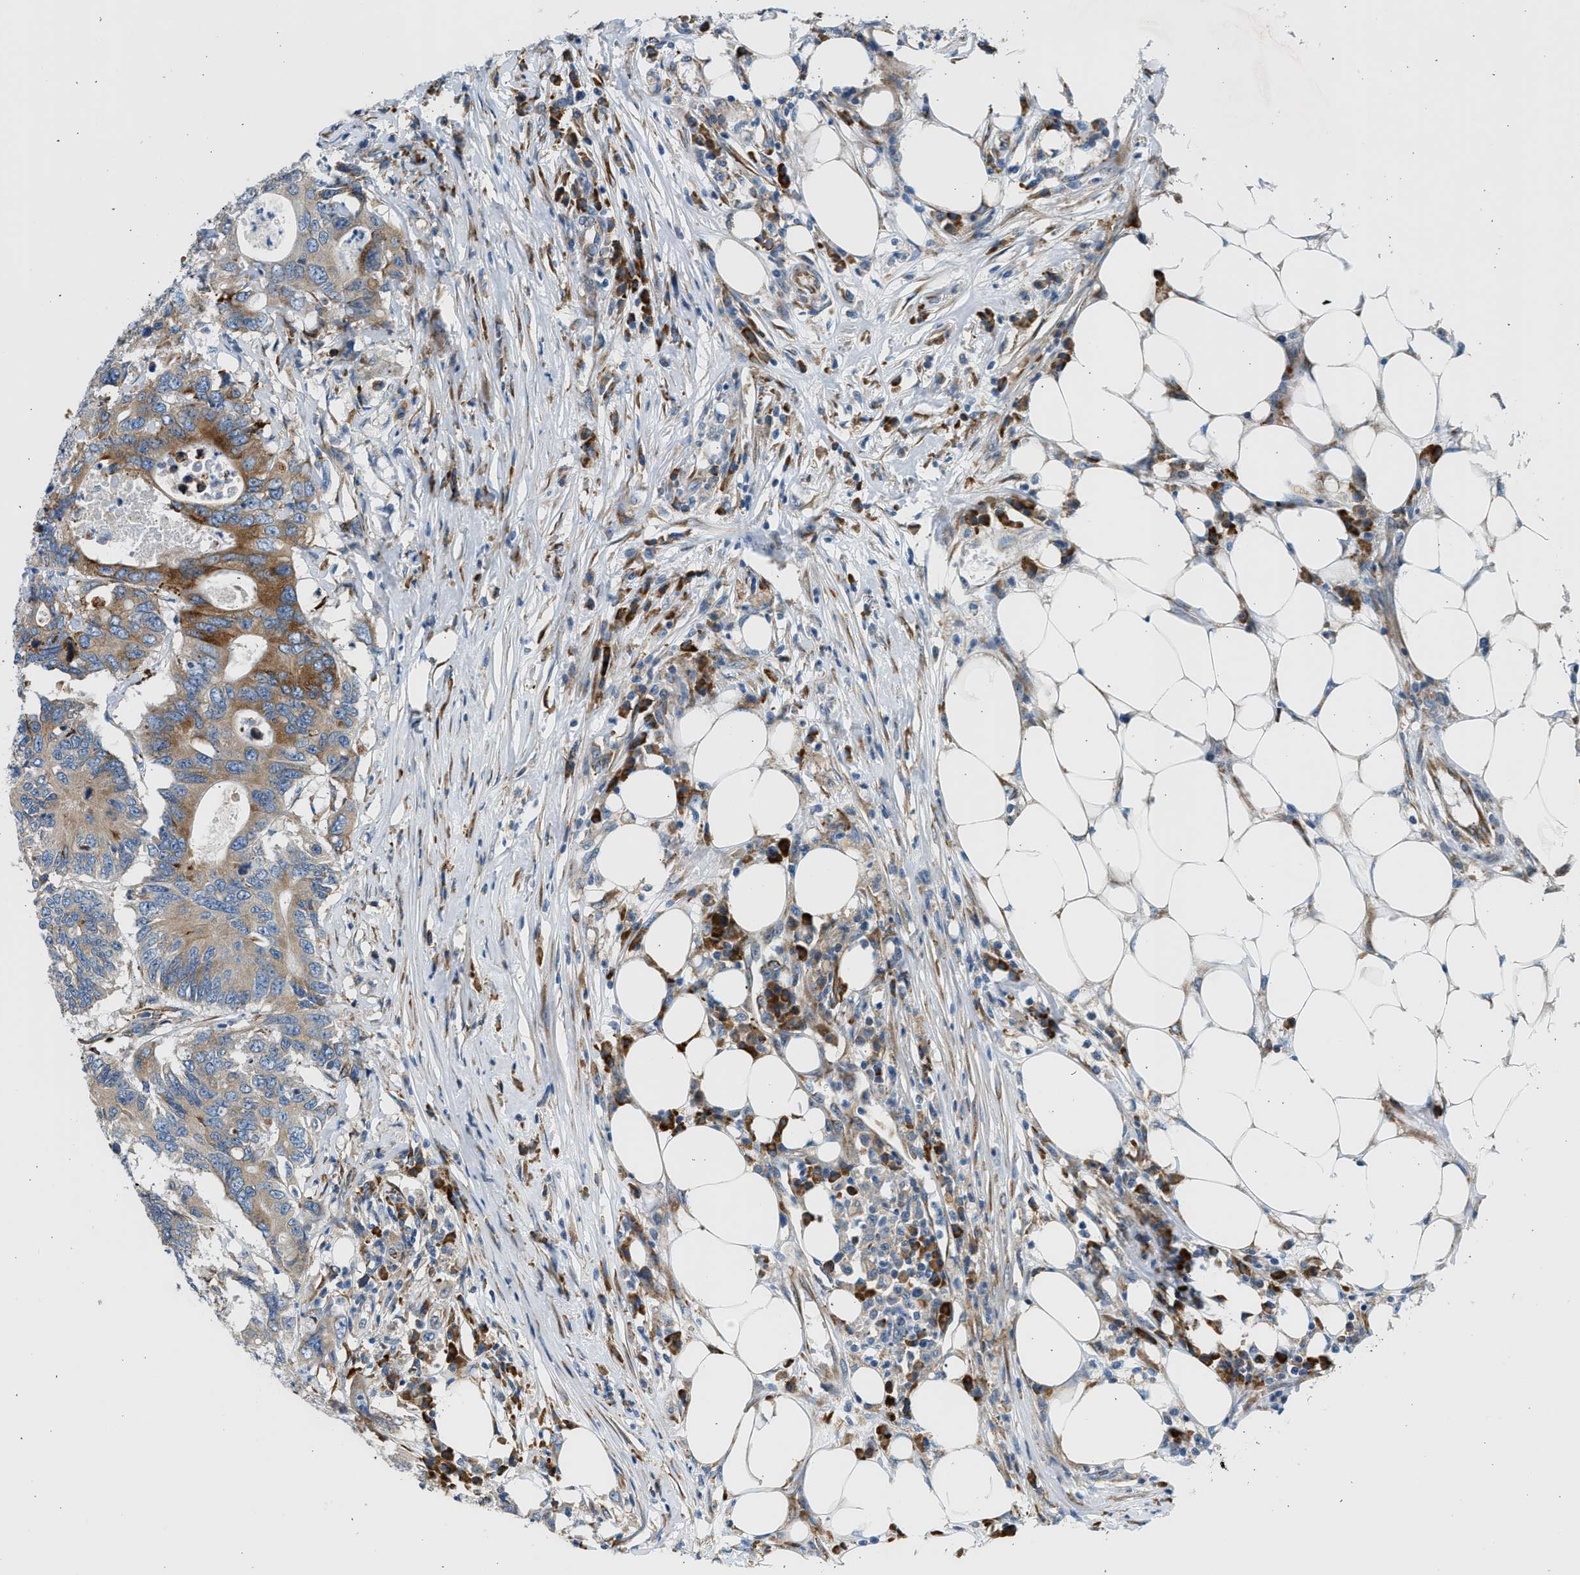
{"staining": {"intensity": "moderate", "quantity": ">75%", "location": "cytoplasmic/membranous"}, "tissue": "colorectal cancer", "cell_type": "Tumor cells", "image_type": "cancer", "snomed": [{"axis": "morphology", "description": "Adenocarcinoma, NOS"}, {"axis": "topography", "description": "Colon"}], "caption": "The histopathology image shows a brown stain indicating the presence of a protein in the cytoplasmic/membranous of tumor cells in adenocarcinoma (colorectal). The protein is stained brown, and the nuclei are stained in blue (DAB (3,3'-diaminobenzidine) IHC with brightfield microscopy, high magnification).", "gene": "CNTN6", "patient": {"sex": "male", "age": 71}}